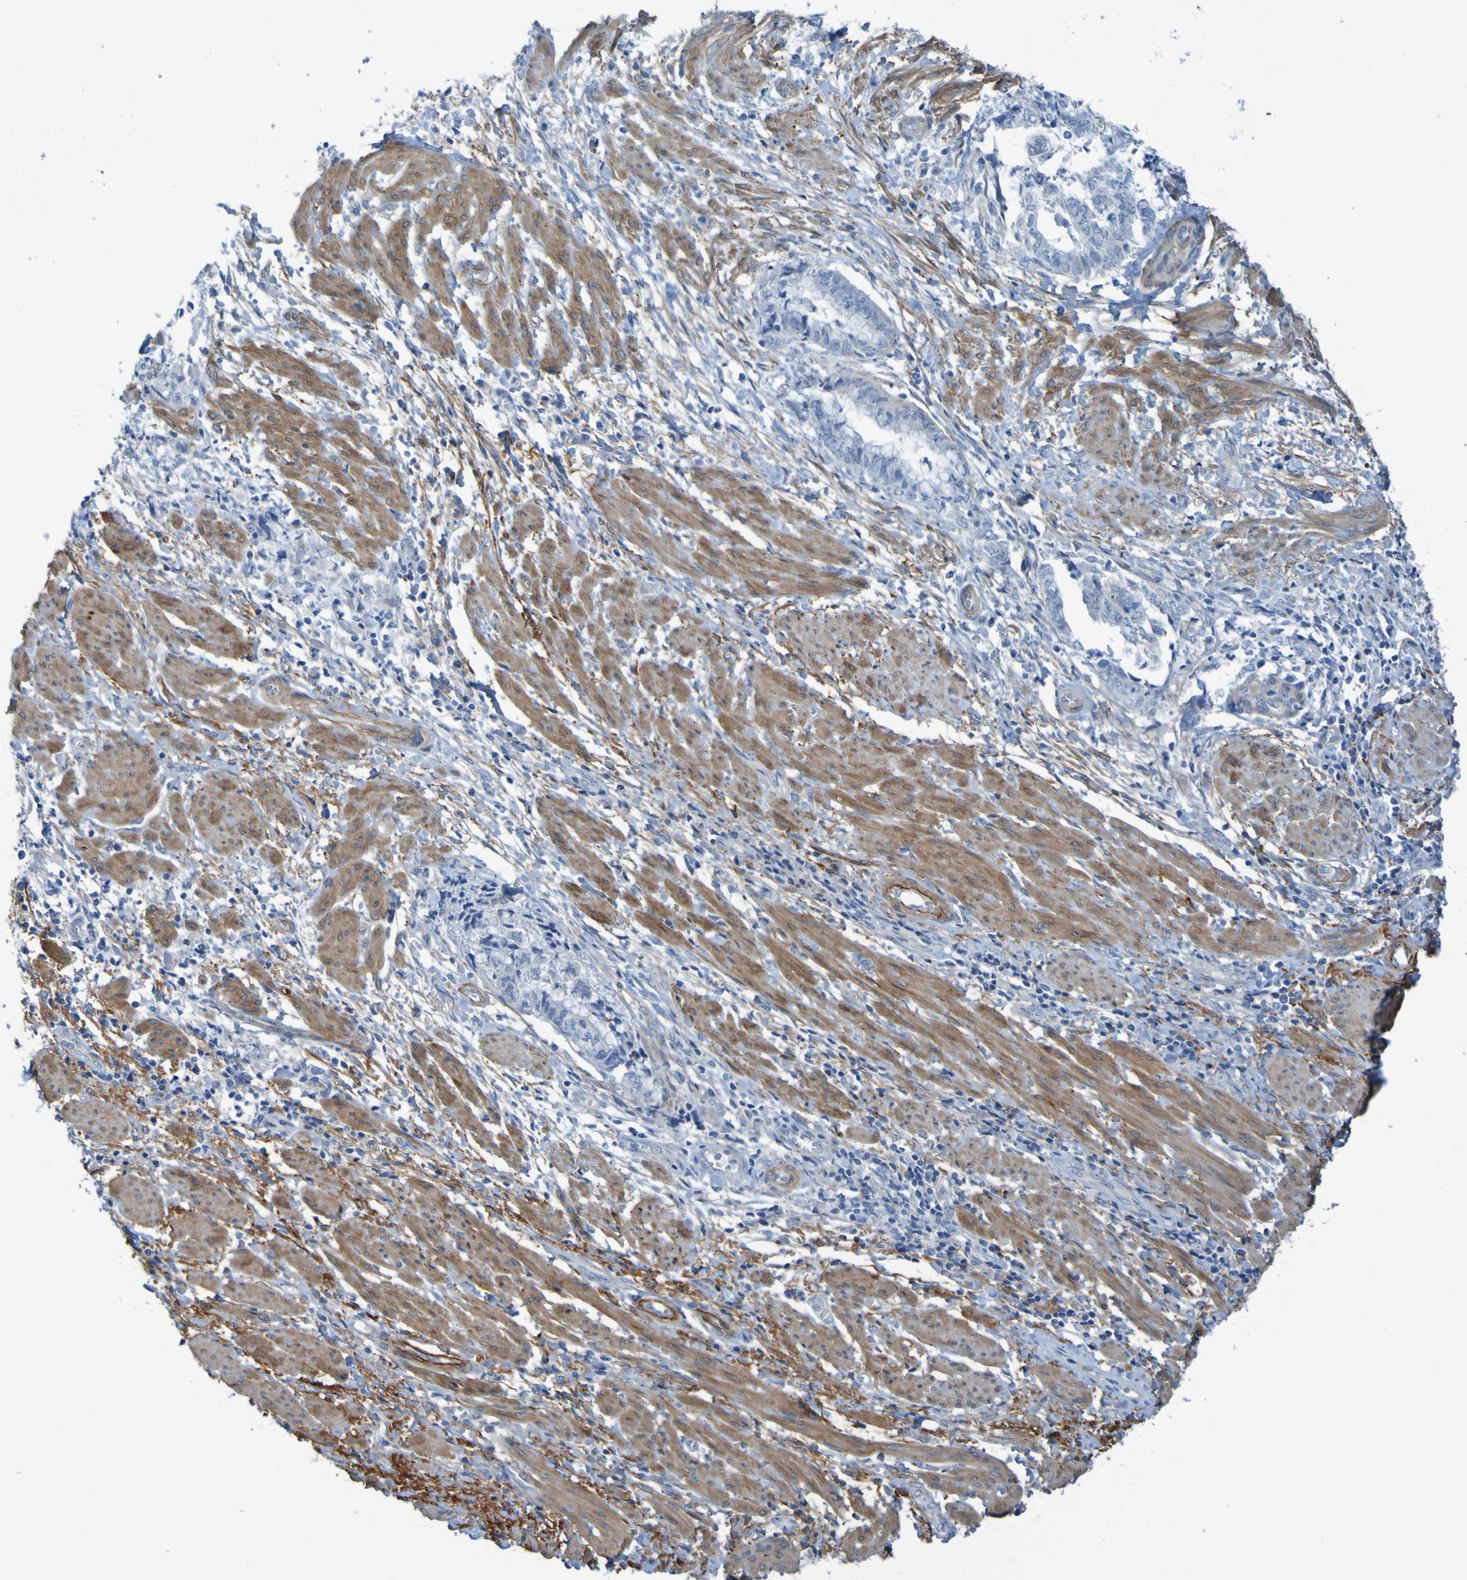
{"staining": {"intensity": "negative", "quantity": "none", "location": "none"}, "tissue": "endometrial cancer", "cell_type": "Tumor cells", "image_type": "cancer", "snomed": [{"axis": "morphology", "description": "Necrosis, NOS"}, {"axis": "morphology", "description": "Adenocarcinoma, NOS"}, {"axis": "topography", "description": "Endometrium"}], "caption": "Tumor cells are negative for protein expression in human endometrial cancer (adenocarcinoma). (Brightfield microscopy of DAB immunohistochemistry at high magnification).", "gene": "LPP", "patient": {"sex": "female", "age": 79}}